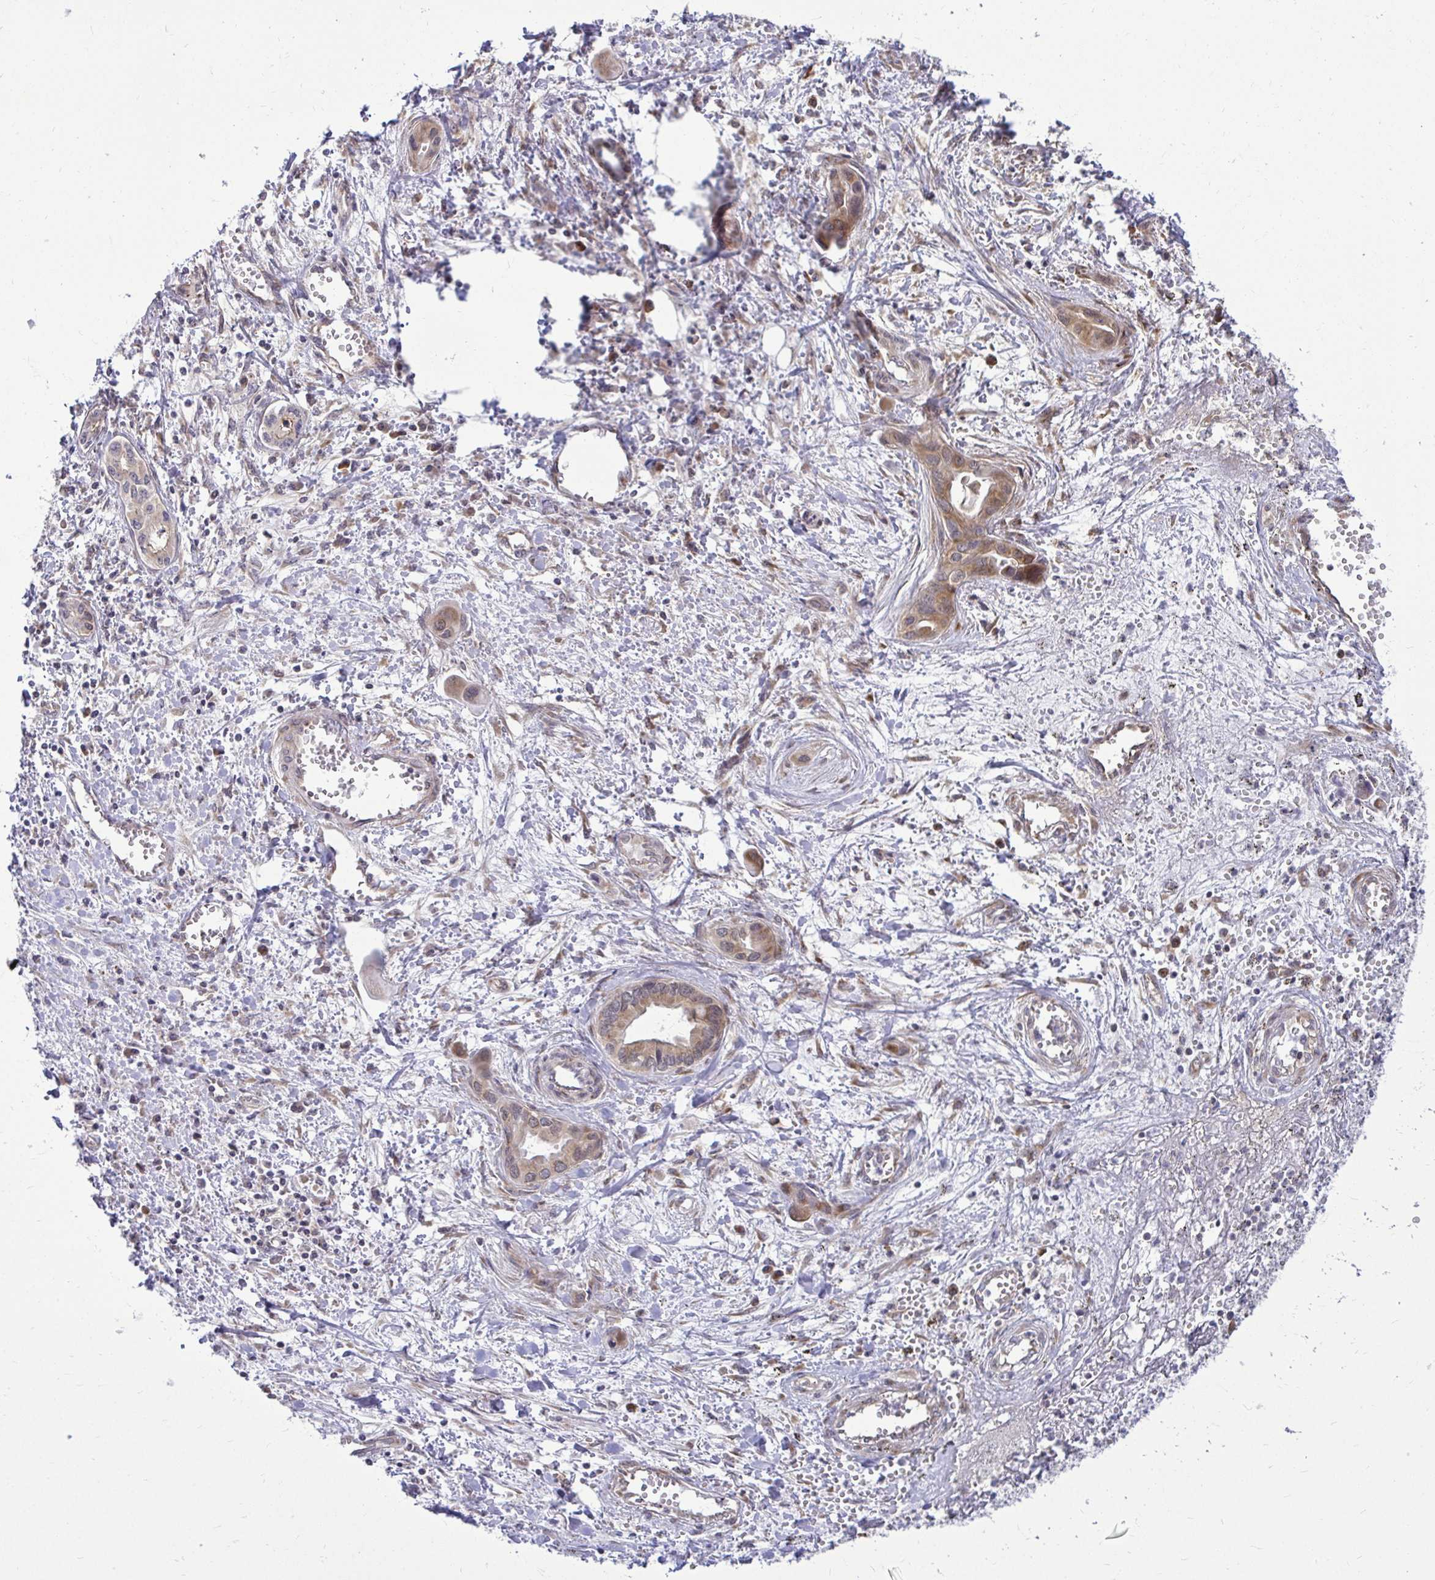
{"staining": {"intensity": "weak", "quantity": ">75%", "location": "cytoplasmic/membranous"}, "tissue": "liver cancer", "cell_type": "Tumor cells", "image_type": "cancer", "snomed": [{"axis": "morphology", "description": "Cholangiocarcinoma"}, {"axis": "topography", "description": "Liver"}], "caption": "Weak cytoplasmic/membranous protein expression is present in approximately >75% of tumor cells in liver cancer (cholangiocarcinoma).", "gene": "FMR1", "patient": {"sex": "female", "age": 64}}